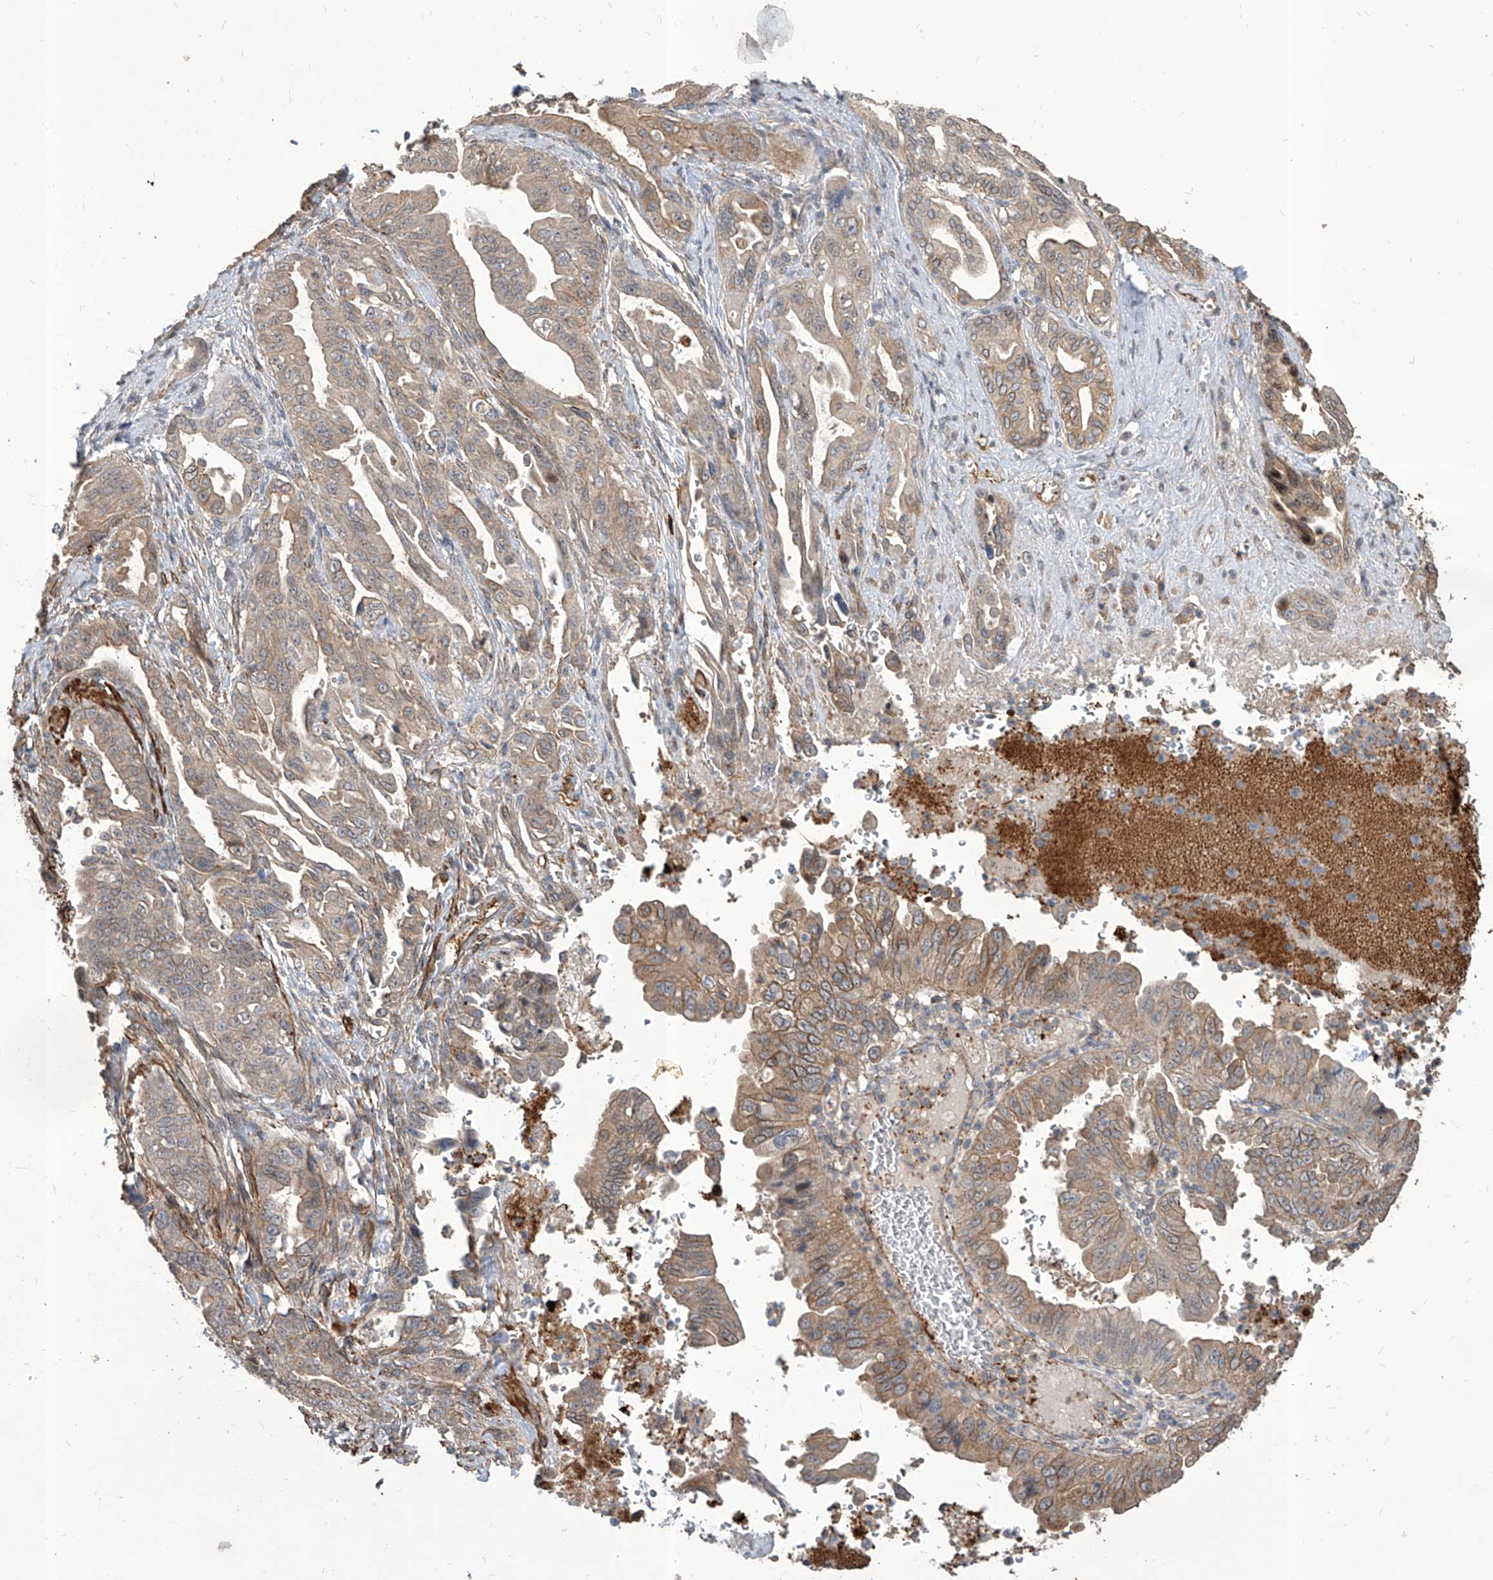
{"staining": {"intensity": "moderate", "quantity": "25%-75%", "location": "cytoplasmic/membranous"}, "tissue": "pancreatic cancer", "cell_type": "Tumor cells", "image_type": "cancer", "snomed": [{"axis": "morphology", "description": "Adenocarcinoma, NOS"}, {"axis": "topography", "description": "Pancreas"}], "caption": "This is a photomicrograph of immunohistochemistry staining of pancreatic cancer (adenocarcinoma), which shows moderate positivity in the cytoplasmic/membranous of tumor cells.", "gene": "FAM83B", "patient": {"sex": "male", "age": 70}}